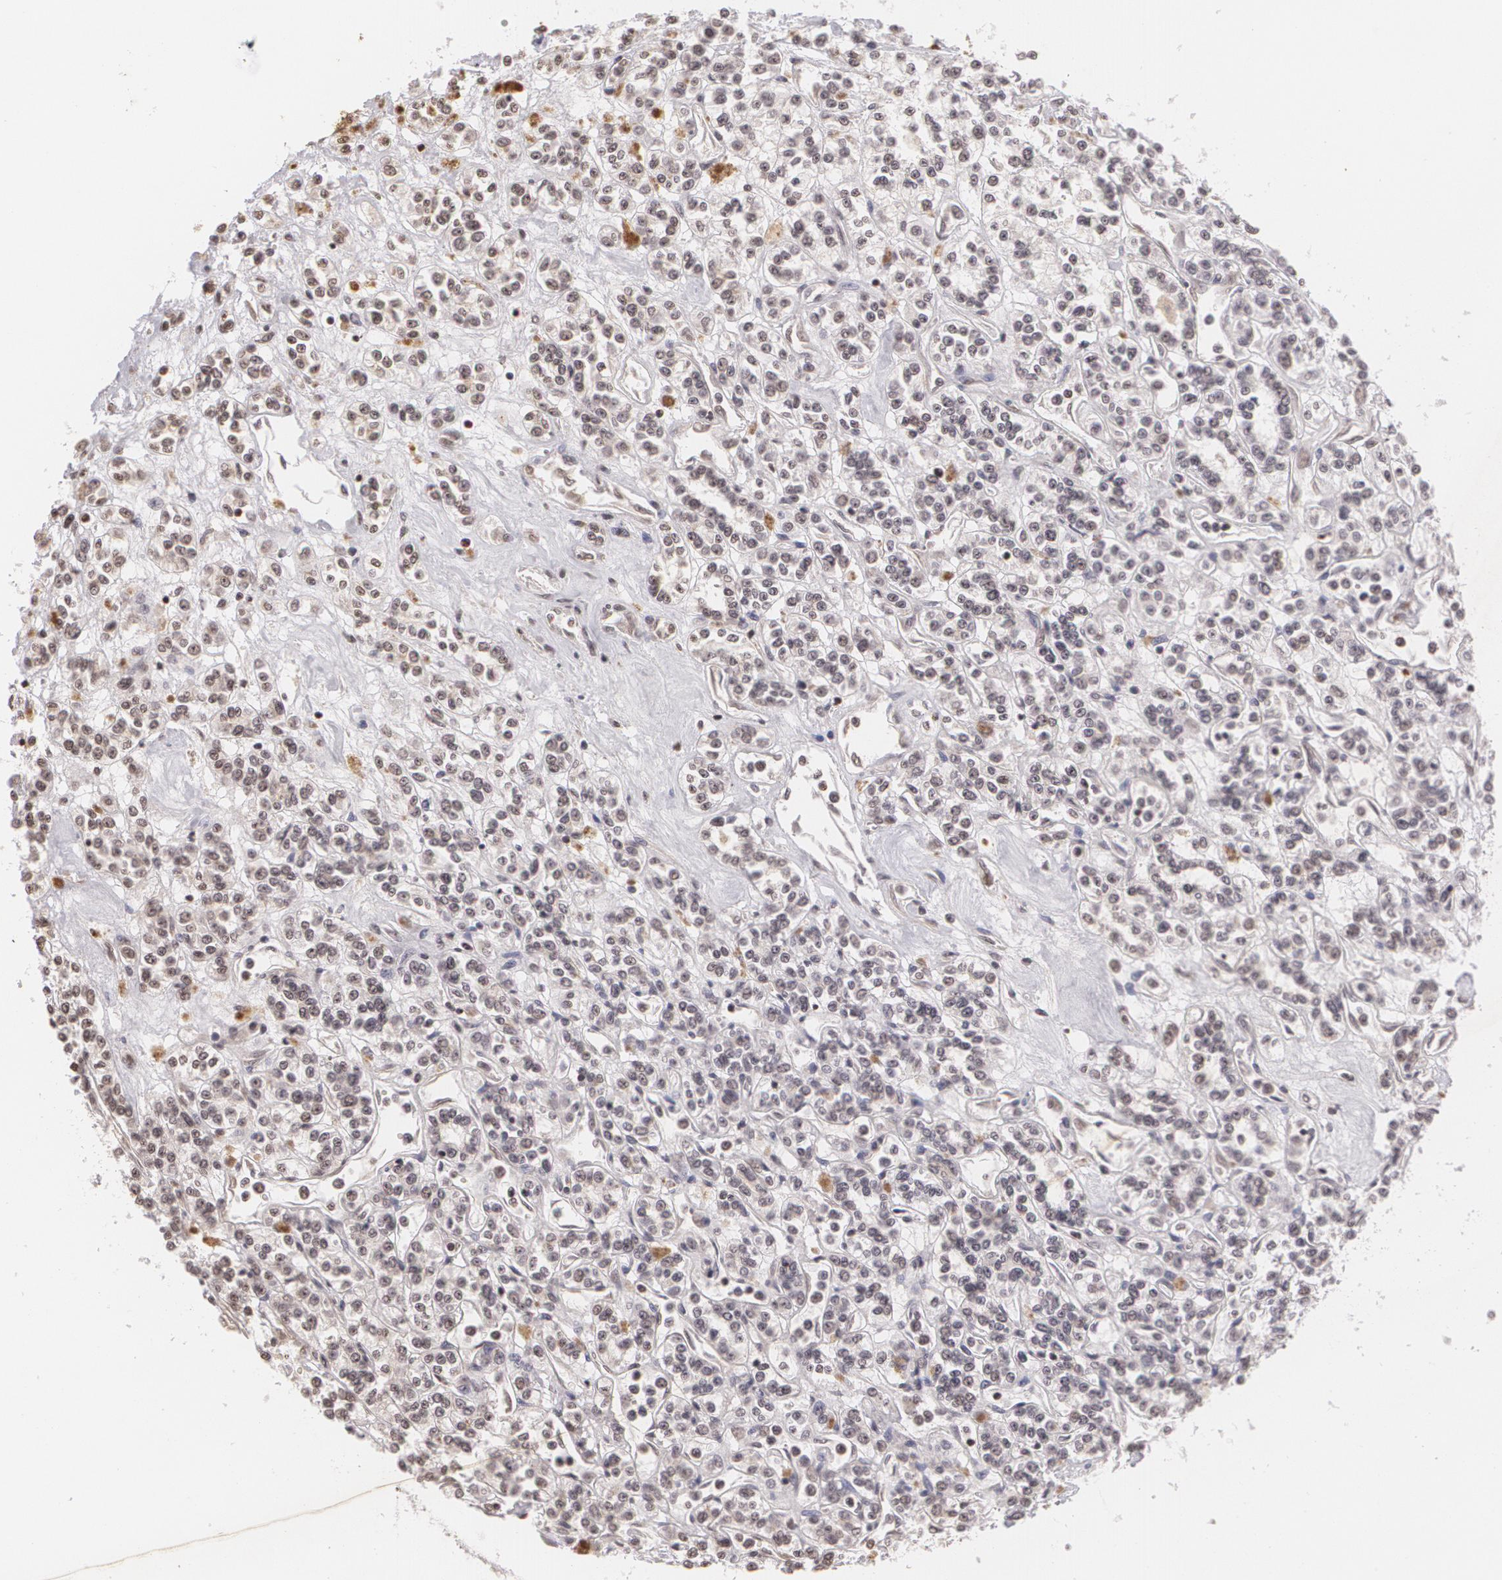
{"staining": {"intensity": "negative", "quantity": "none", "location": "none"}, "tissue": "renal cancer", "cell_type": "Tumor cells", "image_type": "cancer", "snomed": [{"axis": "morphology", "description": "Adenocarcinoma, NOS"}, {"axis": "topography", "description": "Kidney"}], "caption": "Protein analysis of renal cancer (adenocarcinoma) displays no significant positivity in tumor cells. (Stains: DAB IHC with hematoxylin counter stain, Microscopy: brightfield microscopy at high magnification).", "gene": "MUC1", "patient": {"sex": "female", "age": 76}}